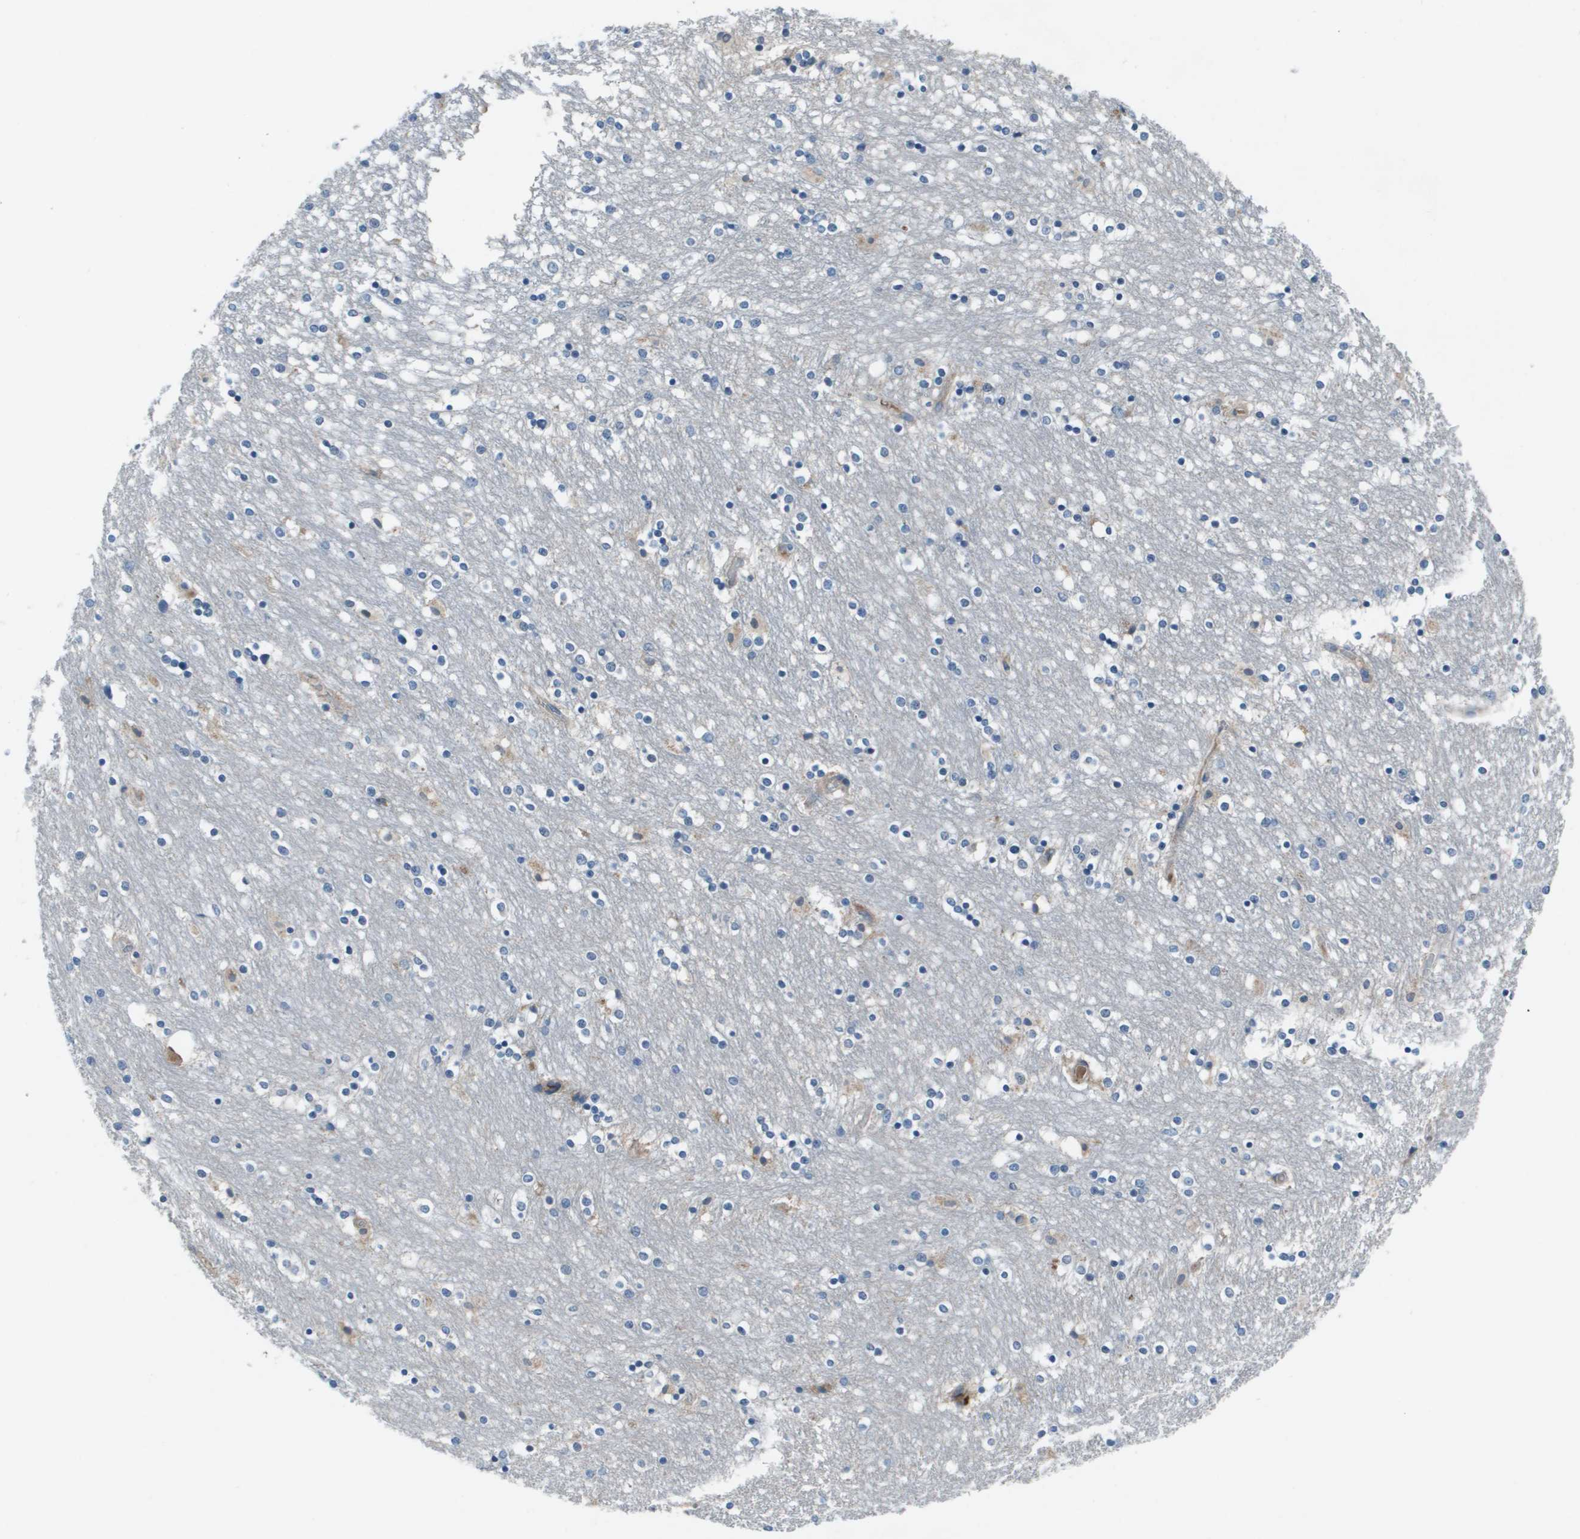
{"staining": {"intensity": "negative", "quantity": "none", "location": "none"}, "tissue": "caudate", "cell_type": "Glial cells", "image_type": "normal", "snomed": [{"axis": "morphology", "description": "Normal tissue, NOS"}, {"axis": "topography", "description": "Lateral ventricle wall"}], "caption": "This is an immunohistochemistry image of benign human caudate. There is no staining in glial cells.", "gene": "PCOLCE", "patient": {"sex": "female", "age": 54}}